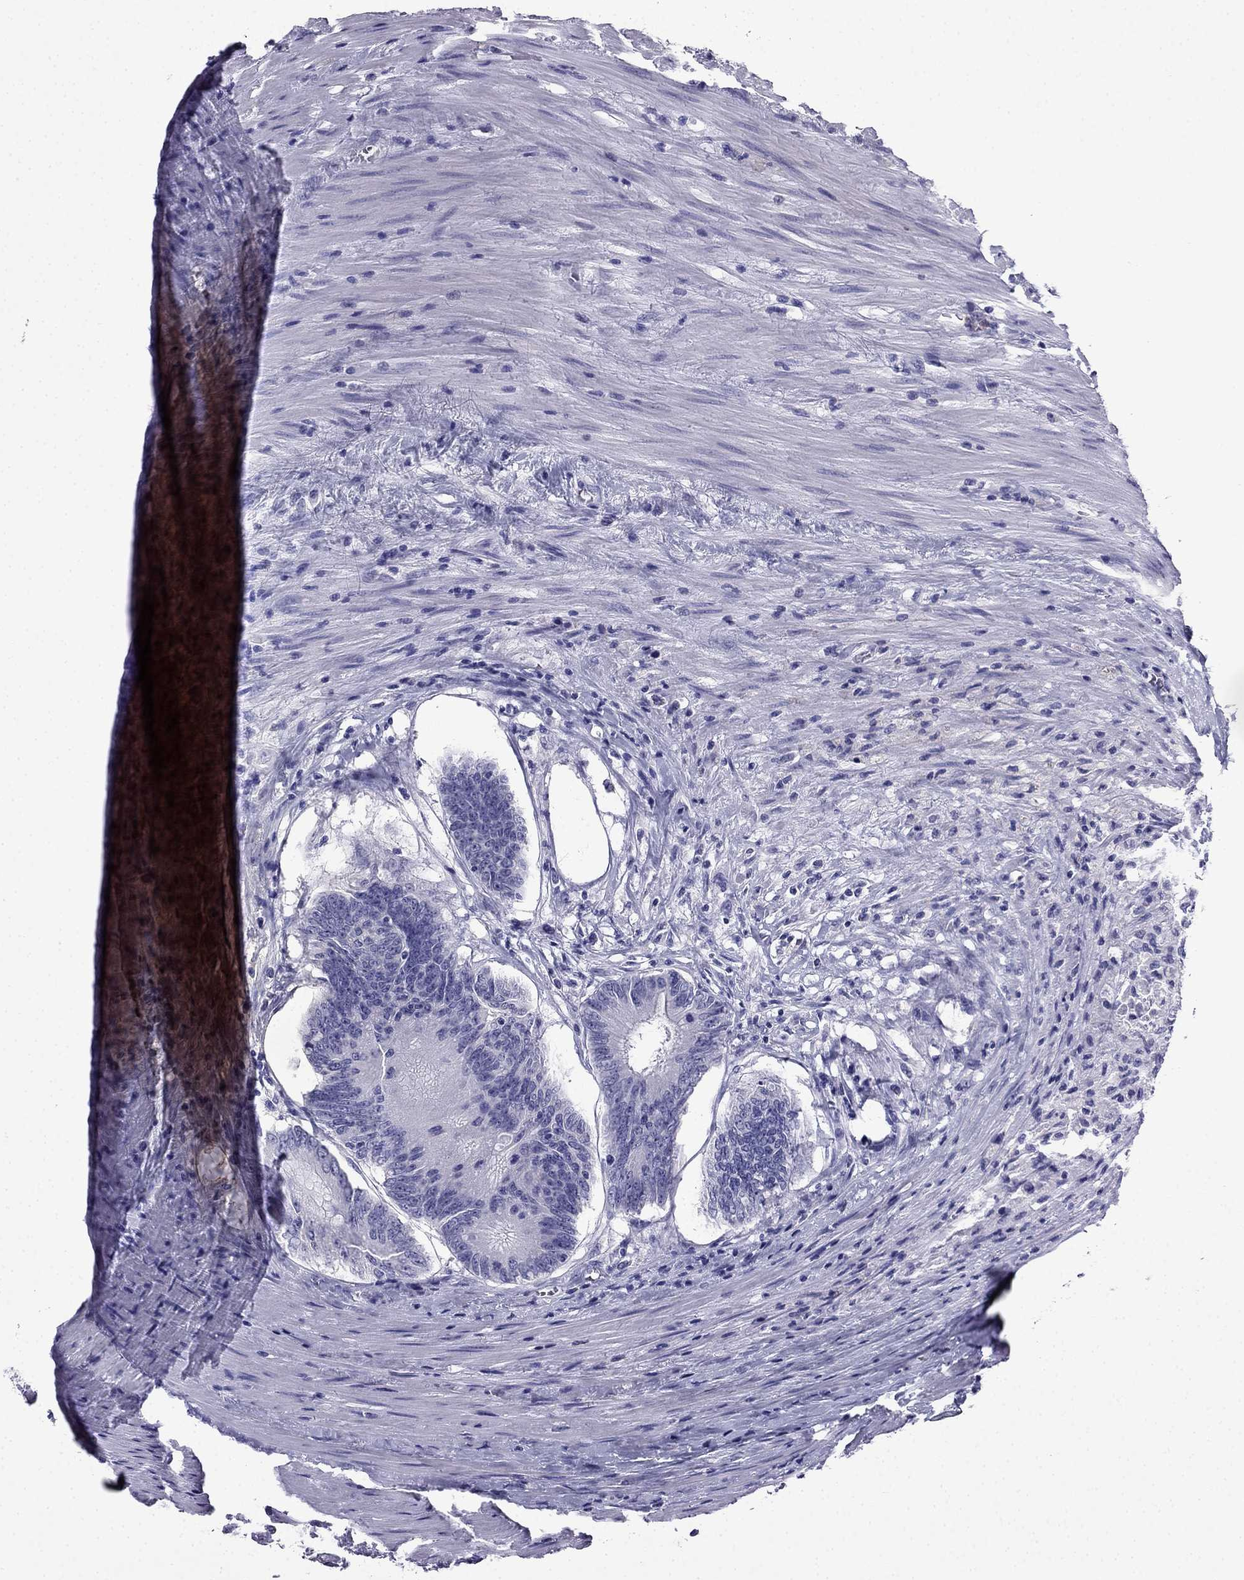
{"staining": {"intensity": "negative", "quantity": "none", "location": "none"}, "tissue": "colorectal cancer", "cell_type": "Tumor cells", "image_type": "cancer", "snomed": [{"axis": "morphology", "description": "Adenocarcinoma, NOS"}, {"axis": "topography", "description": "Rectum"}], "caption": "Tumor cells show no significant expression in colorectal adenocarcinoma.", "gene": "CDHR4", "patient": {"sex": "male", "age": 59}}